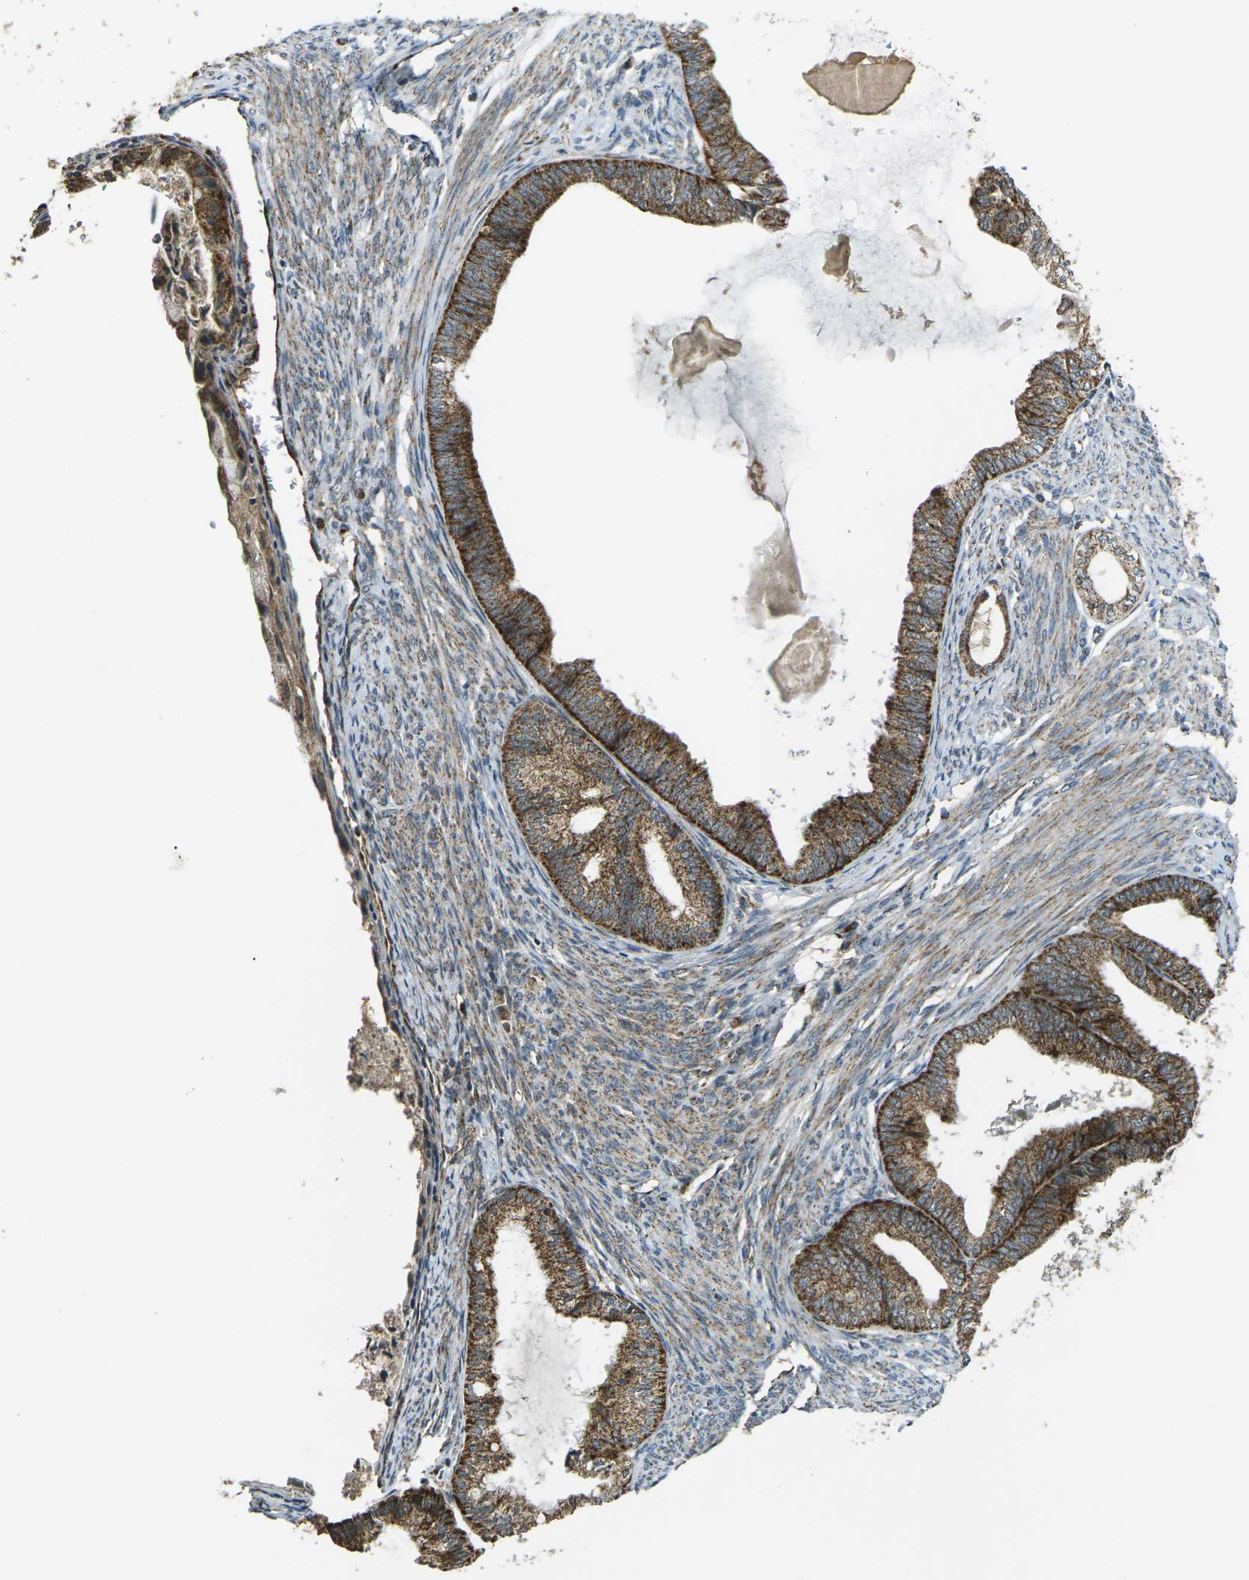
{"staining": {"intensity": "strong", "quantity": ">75%", "location": "cytoplasmic/membranous"}, "tissue": "endometrial cancer", "cell_type": "Tumor cells", "image_type": "cancer", "snomed": [{"axis": "morphology", "description": "Adenocarcinoma, NOS"}, {"axis": "topography", "description": "Endometrium"}], "caption": "Endometrial adenocarcinoma was stained to show a protein in brown. There is high levels of strong cytoplasmic/membranous staining in approximately >75% of tumor cells. The staining was performed using DAB (3,3'-diaminobenzidine), with brown indicating positive protein expression. Nuclei are stained blue with hematoxylin.", "gene": "IGF1R", "patient": {"sex": "female", "age": 86}}